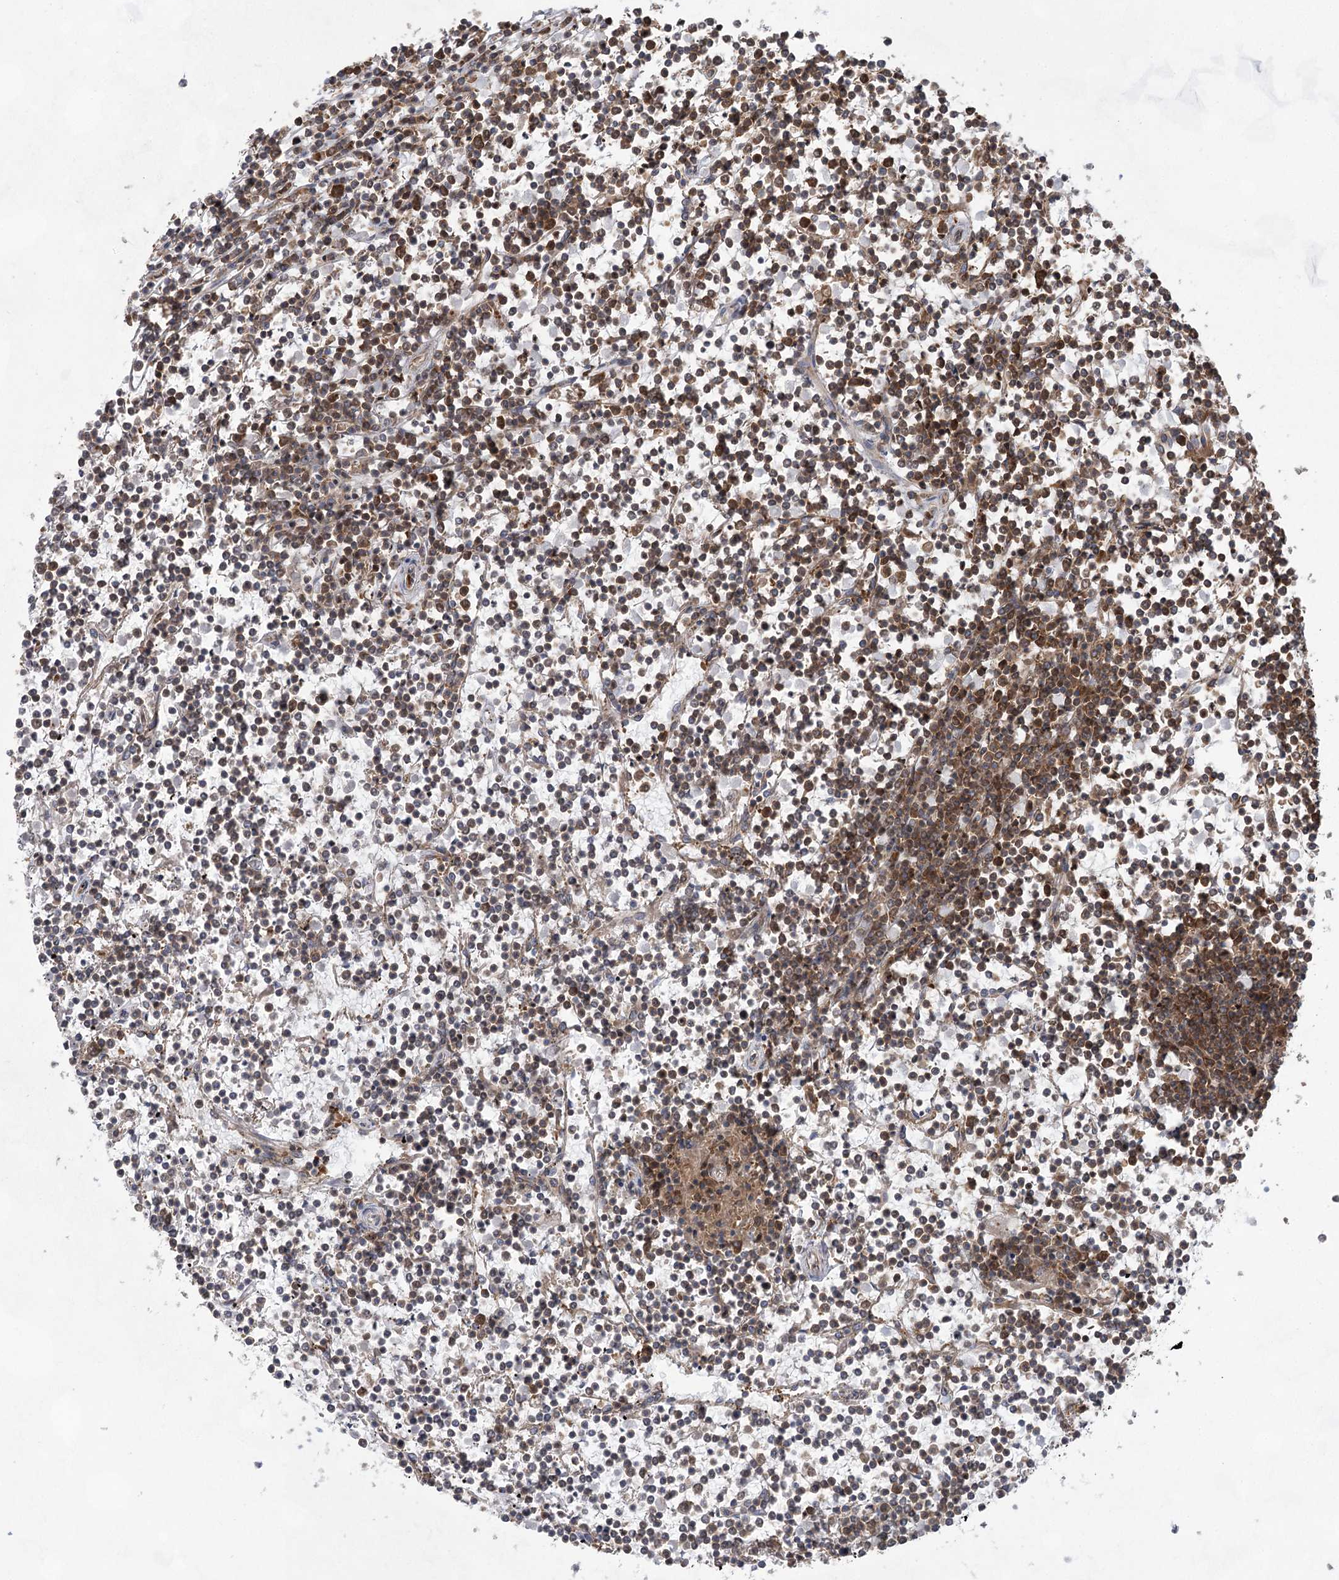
{"staining": {"intensity": "moderate", "quantity": "25%-75%", "location": "cytoplasmic/membranous"}, "tissue": "lymphoma", "cell_type": "Tumor cells", "image_type": "cancer", "snomed": [{"axis": "morphology", "description": "Malignant lymphoma, non-Hodgkin's type, Low grade"}, {"axis": "topography", "description": "Spleen"}], "caption": "Immunohistochemical staining of human low-grade malignant lymphoma, non-Hodgkin's type displays moderate cytoplasmic/membranous protein positivity in about 25%-75% of tumor cells. (IHC, brightfield microscopy, high magnification).", "gene": "EIF3A", "patient": {"sex": "female", "age": 19}}